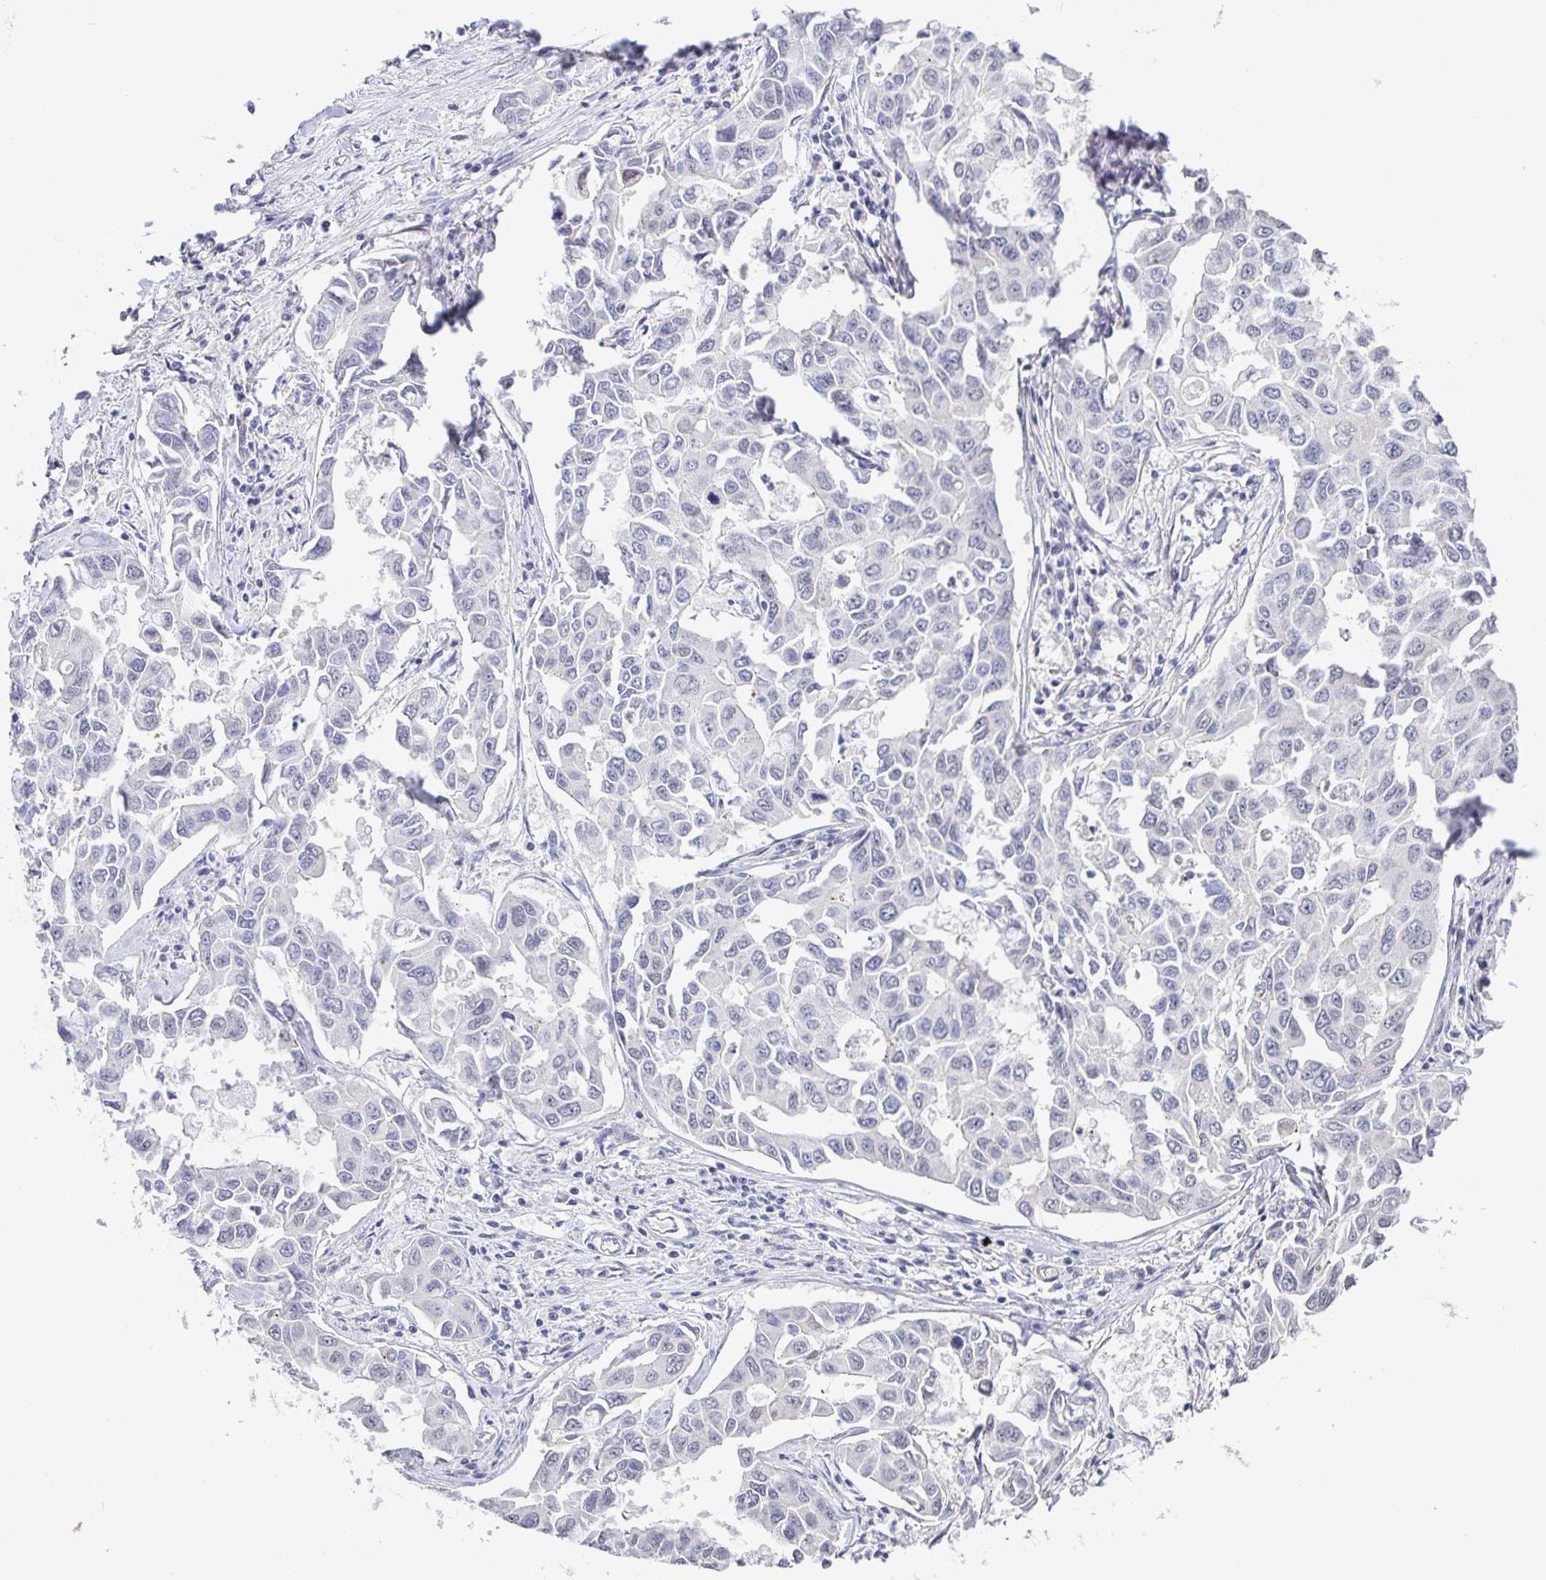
{"staining": {"intensity": "weak", "quantity": "<25%", "location": "nuclear"}, "tissue": "lung cancer", "cell_type": "Tumor cells", "image_type": "cancer", "snomed": [{"axis": "morphology", "description": "Adenocarcinoma, NOS"}, {"axis": "topography", "description": "Lung"}], "caption": "Micrograph shows no protein positivity in tumor cells of lung cancer (adenocarcinoma) tissue. Nuclei are stained in blue.", "gene": "CIT", "patient": {"sex": "male", "age": 64}}